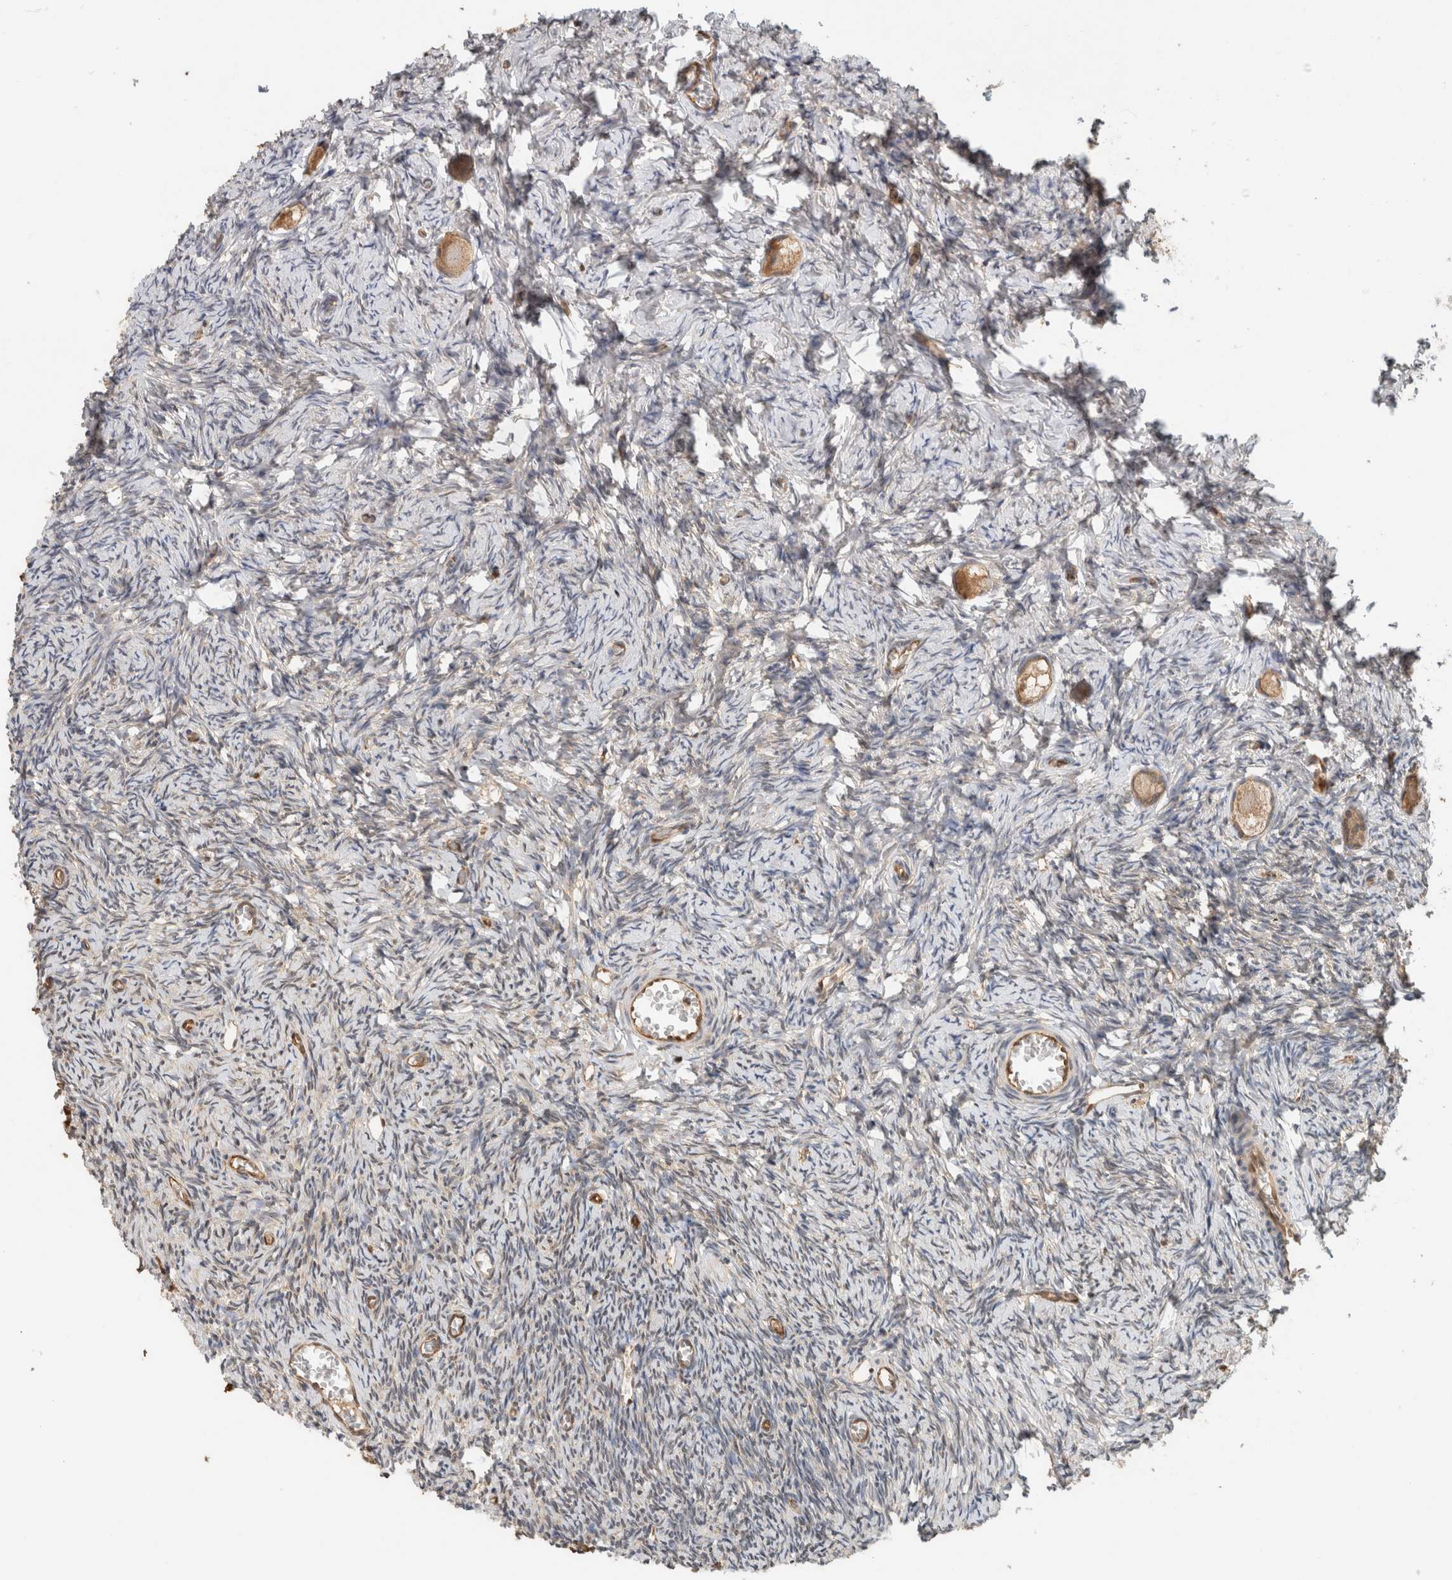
{"staining": {"intensity": "moderate", "quantity": ">75%", "location": "cytoplasmic/membranous"}, "tissue": "ovary", "cell_type": "Follicle cells", "image_type": "normal", "snomed": [{"axis": "morphology", "description": "Normal tissue, NOS"}, {"axis": "topography", "description": "Ovary"}], "caption": "Approximately >75% of follicle cells in normal ovary exhibit moderate cytoplasmic/membranous protein positivity as visualized by brown immunohistochemical staining.", "gene": "PFDN4", "patient": {"sex": "female", "age": 27}}